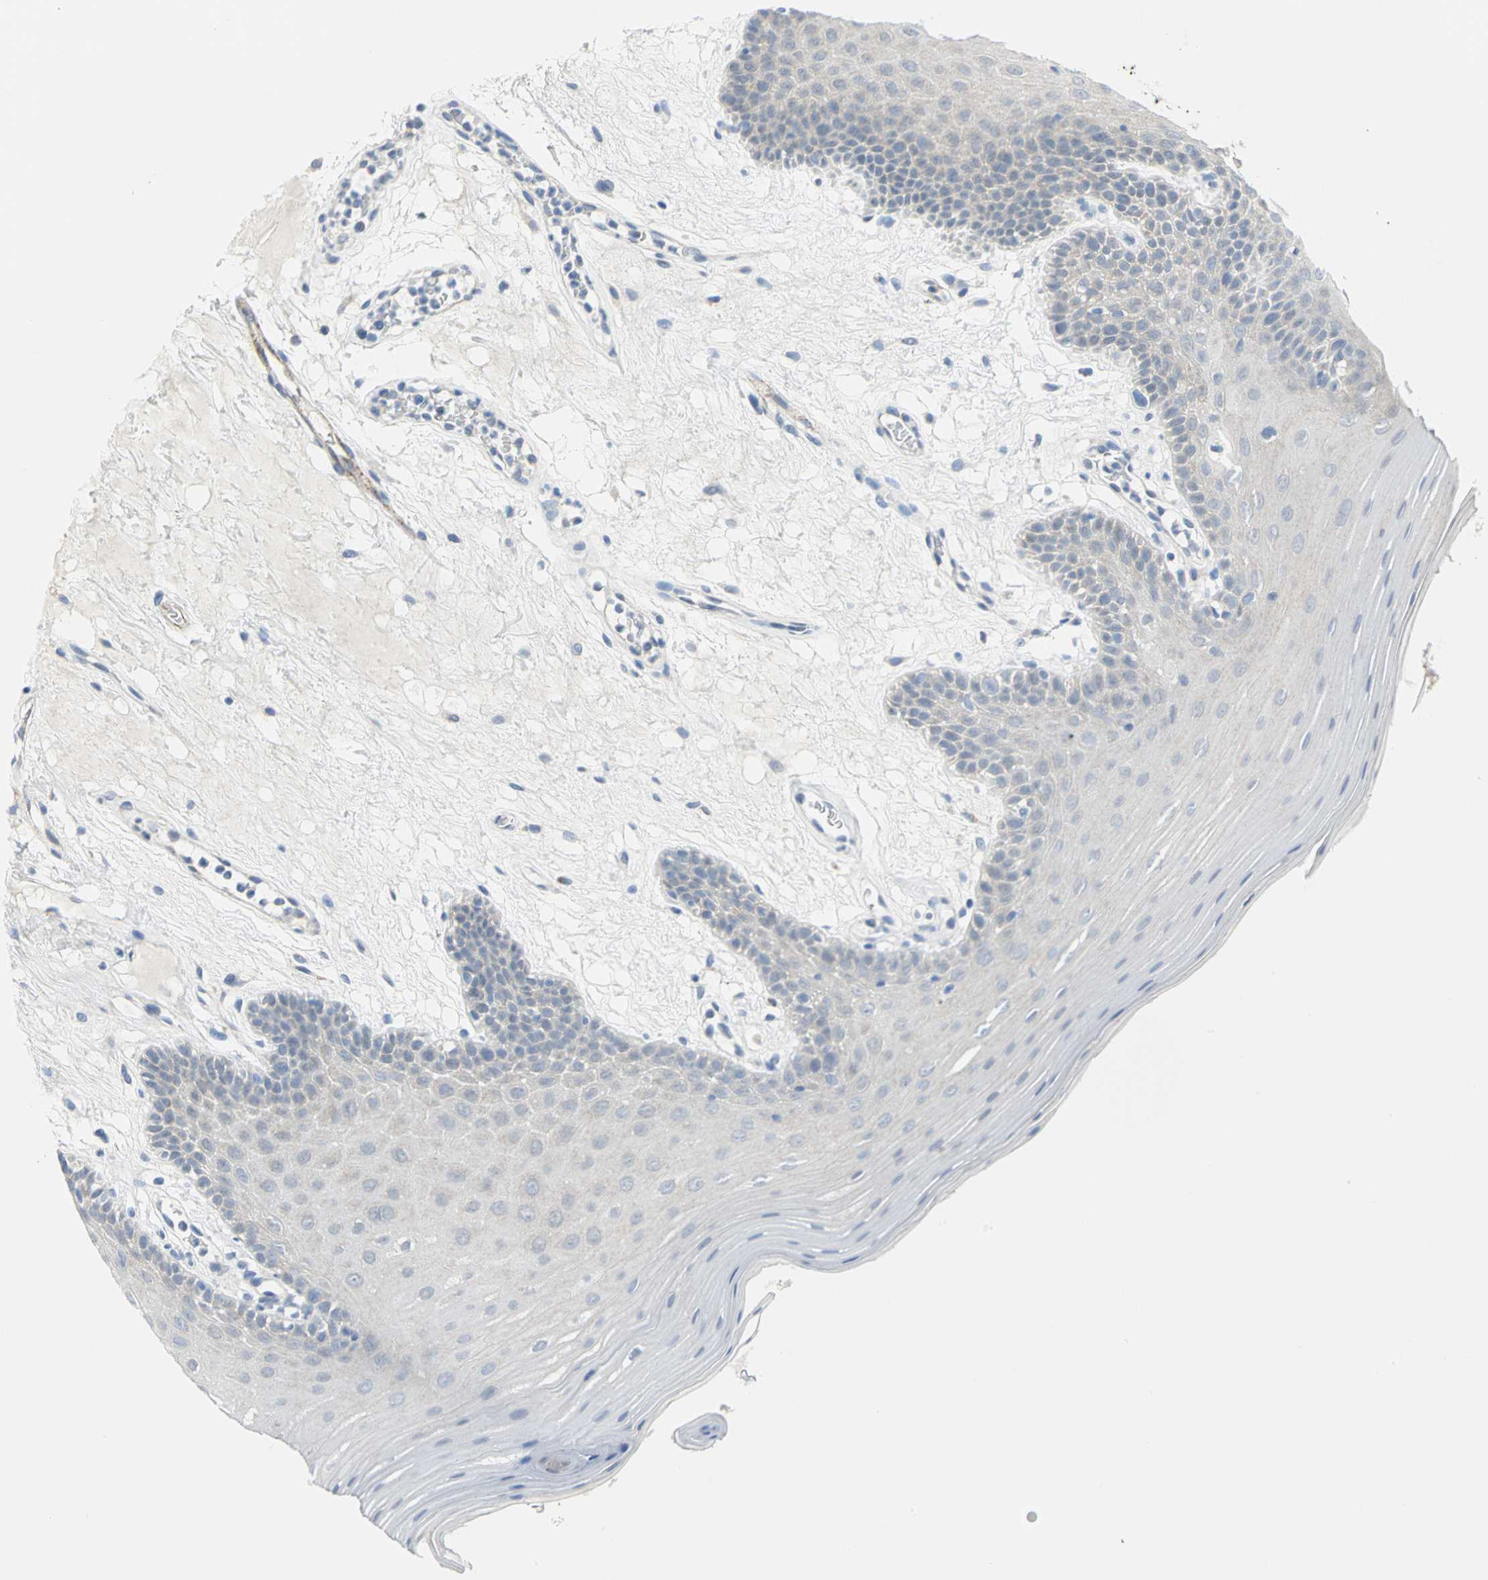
{"staining": {"intensity": "negative", "quantity": "none", "location": "none"}, "tissue": "oral mucosa", "cell_type": "Squamous epithelial cells", "image_type": "normal", "snomed": [{"axis": "morphology", "description": "Normal tissue, NOS"}, {"axis": "morphology", "description": "Squamous cell carcinoma, NOS"}, {"axis": "topography", "description": "Skeletal muscle"}, {"axis": "topography", "description": "Oral tissue"}, {"axis": "topography", "description": "Head-Neck"}], "caption": "Squamous epithelial cells are negative for brown protein staining in unremarkable oral mucosa.", "gene": "PGM3", "patient": {"sex": "male", "age": 71}}